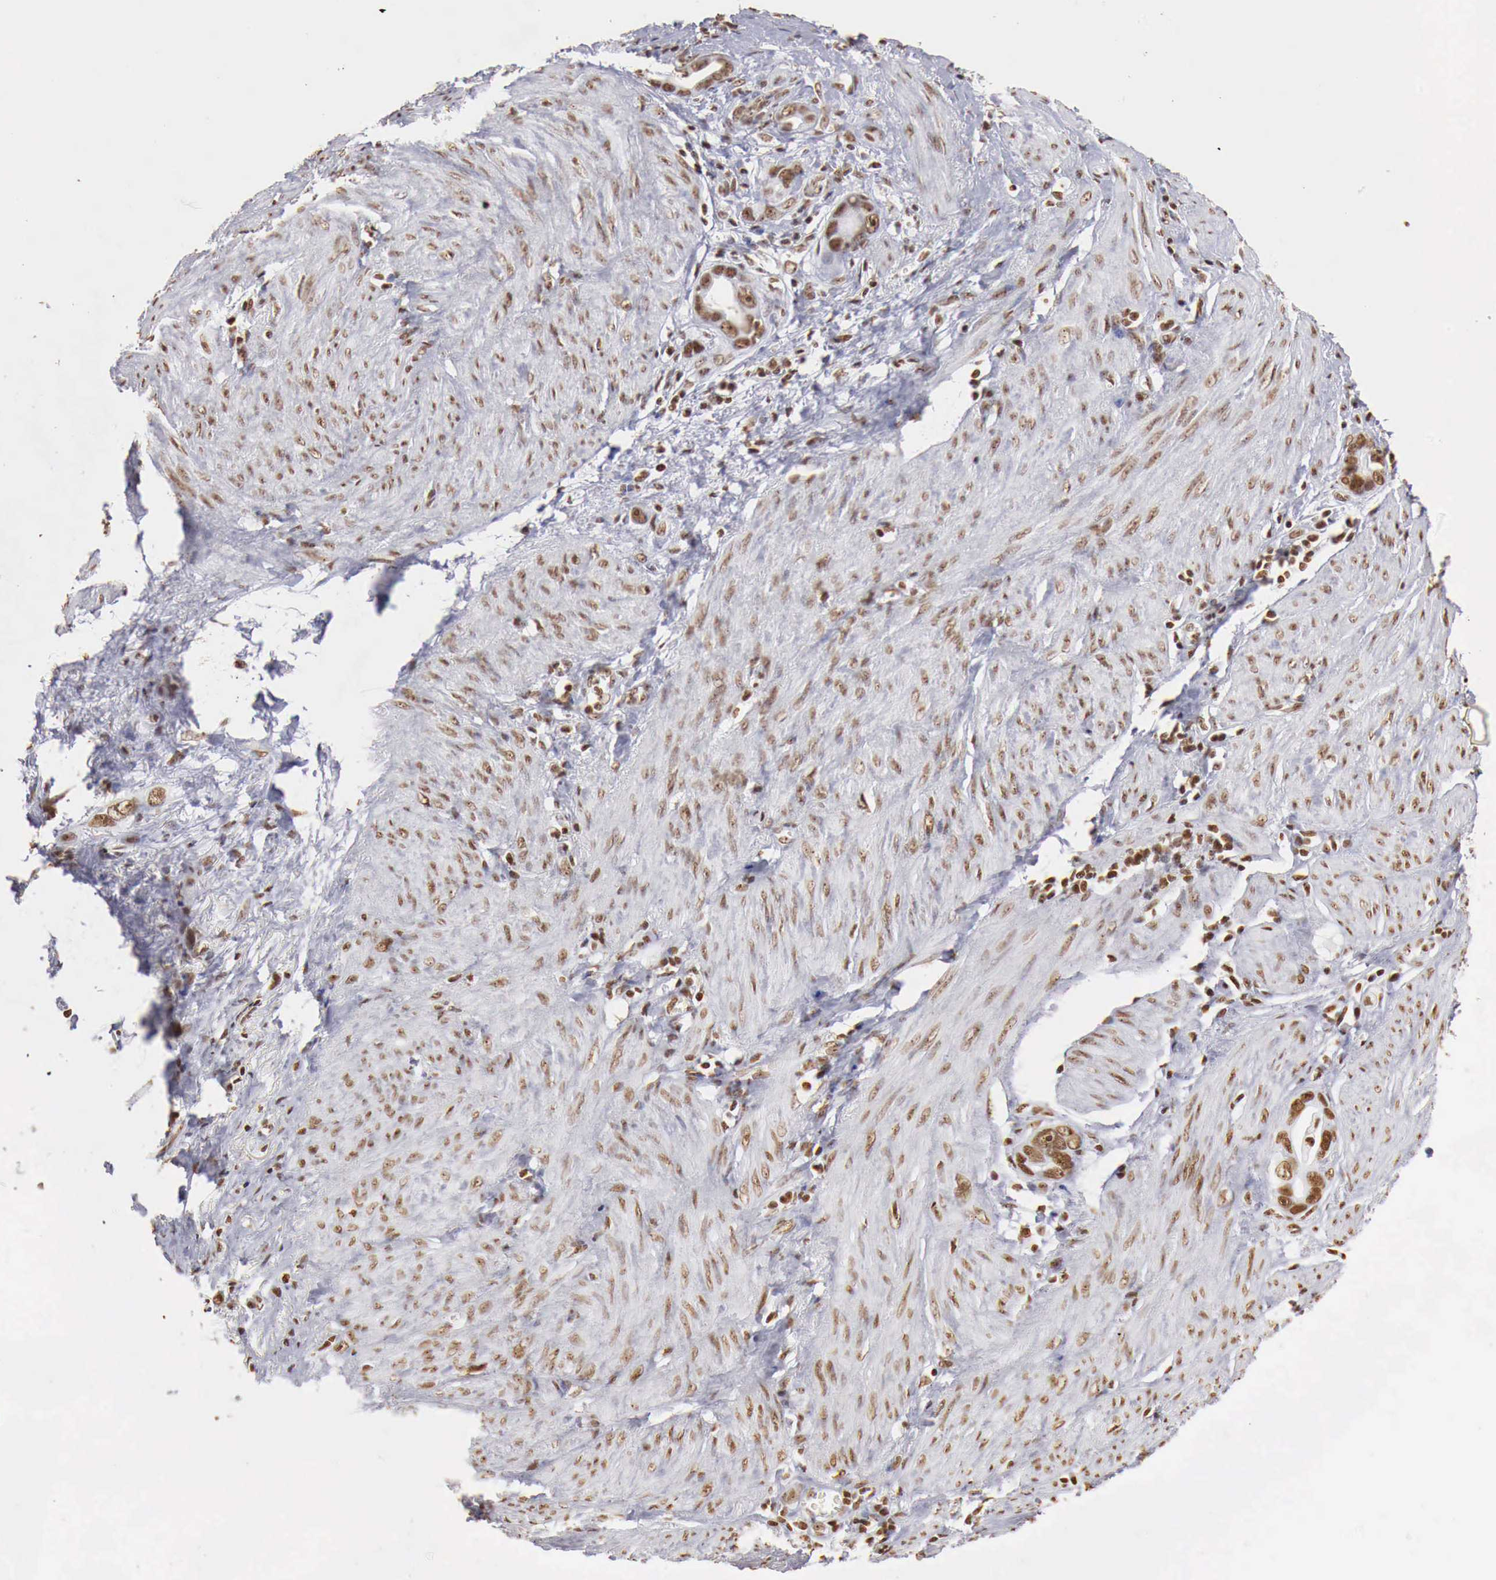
{"staining": {"intensity": "strong", "quantity": ">75%", "location": "nuclear"}, "tissue": "stomach cancer", "cell_type": "Tumor cells", "image_type": "cancer", "snomed": [{"axis": "morphology", "description": "Adenocarcinoma, NOS"}, {"axis": "topography", "description": "Stomach"}], "caption": "Protein expression analysis of human stomach adenocarcinoma reveals strong nuclear staining in approximately >75% of tumor cells. (Stains: DAB in brown, nuclei in blue, Microscopy: brightfield microscopy at high magnification).", "gene": "DKC1", "patient": {"sex": "male", "age": 78}}